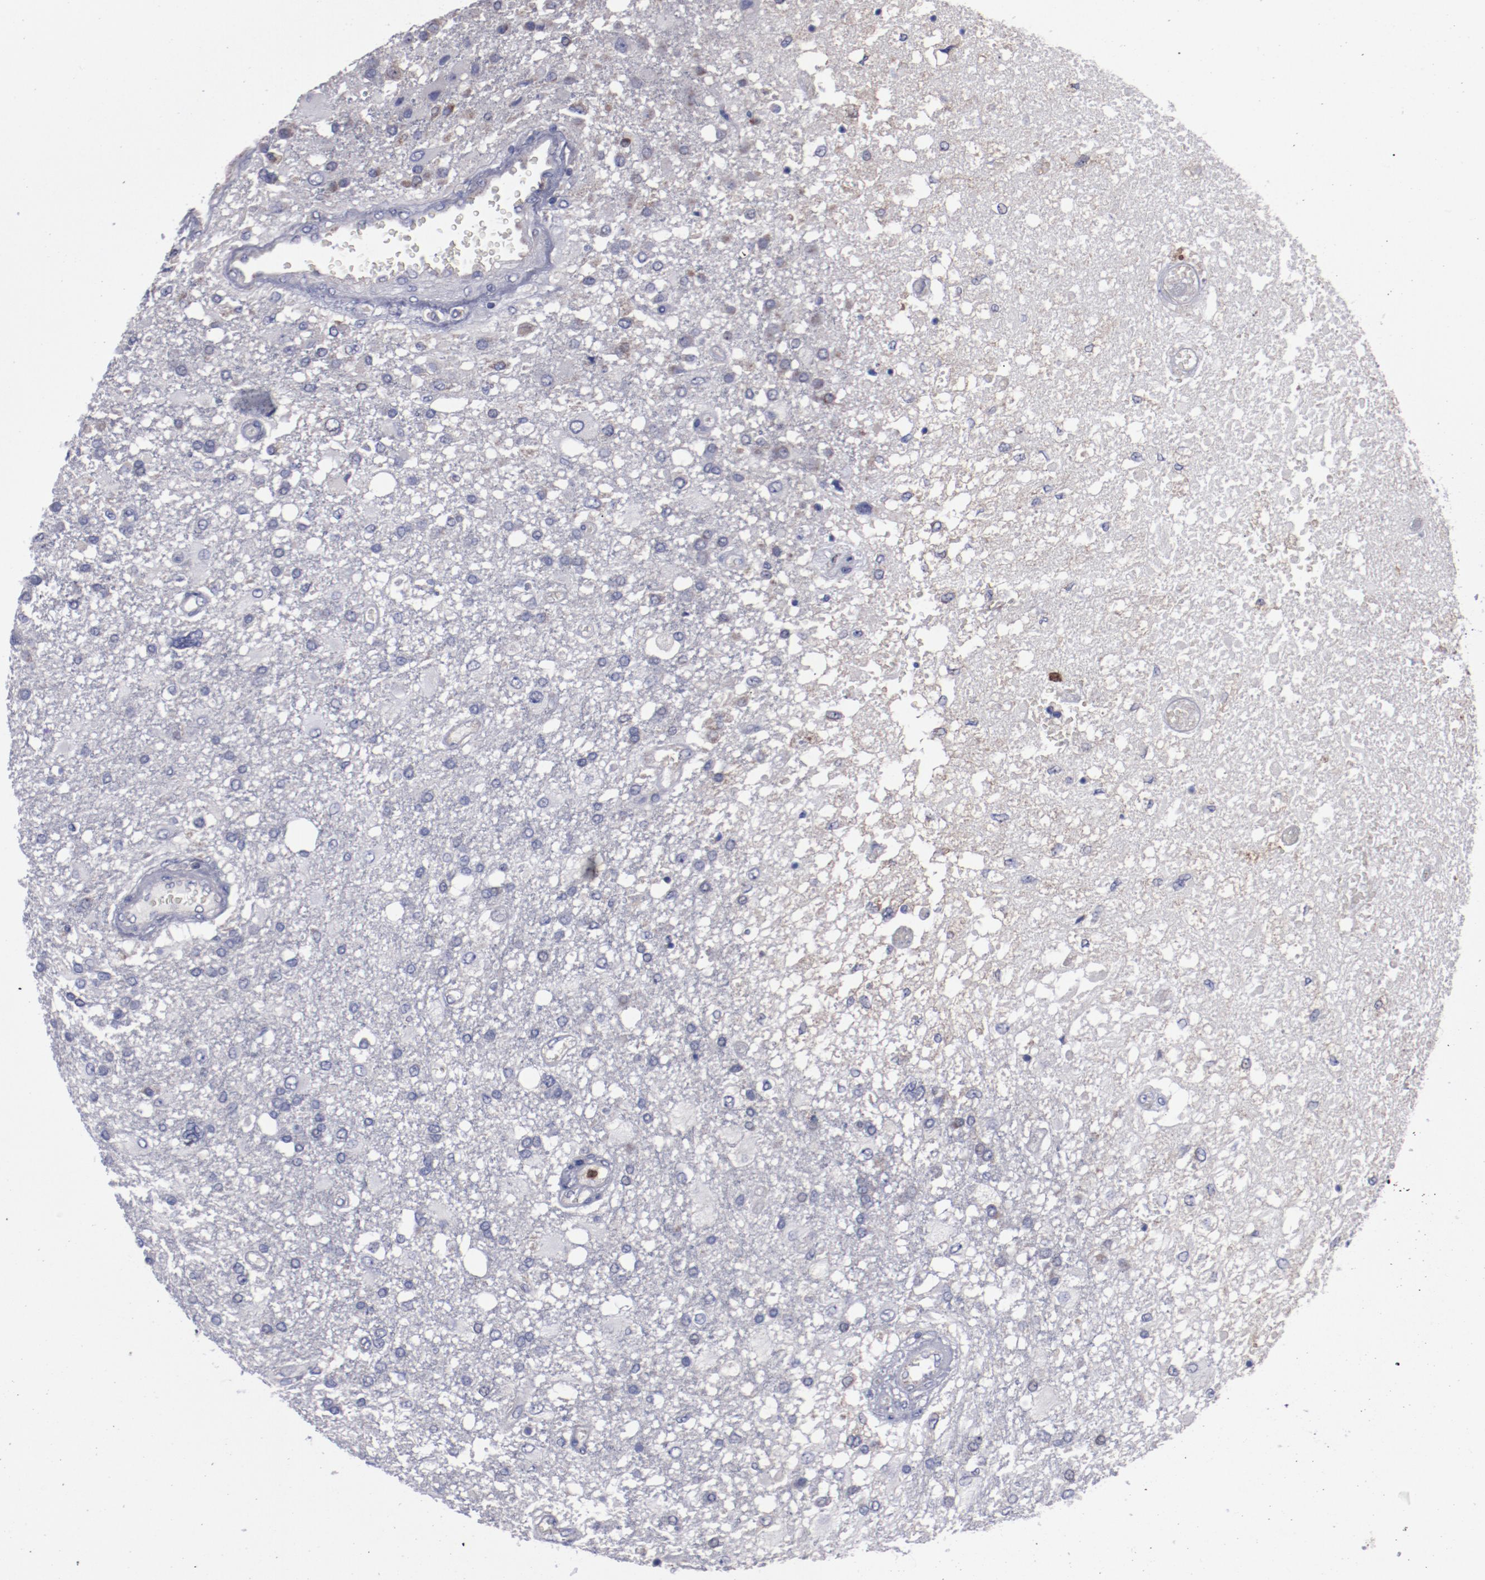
{"staining": {"intensity": "negative", "quantity": "none", "location": "none"}, "tissue": "glioma", "cell_type": "Tumor cells", "image_type": "cancer", "snomed": [{"axis": "morphology", "description": "Glioma, malignant, High grade"}, {"axis": "topography", "description": "Cerebral cortex"}], "caption": "The image shows no significant expression in tumor cells of malignant high-grade glioma.", "gene": "FGR", "patient": {"sex": "male", "age": 79}}